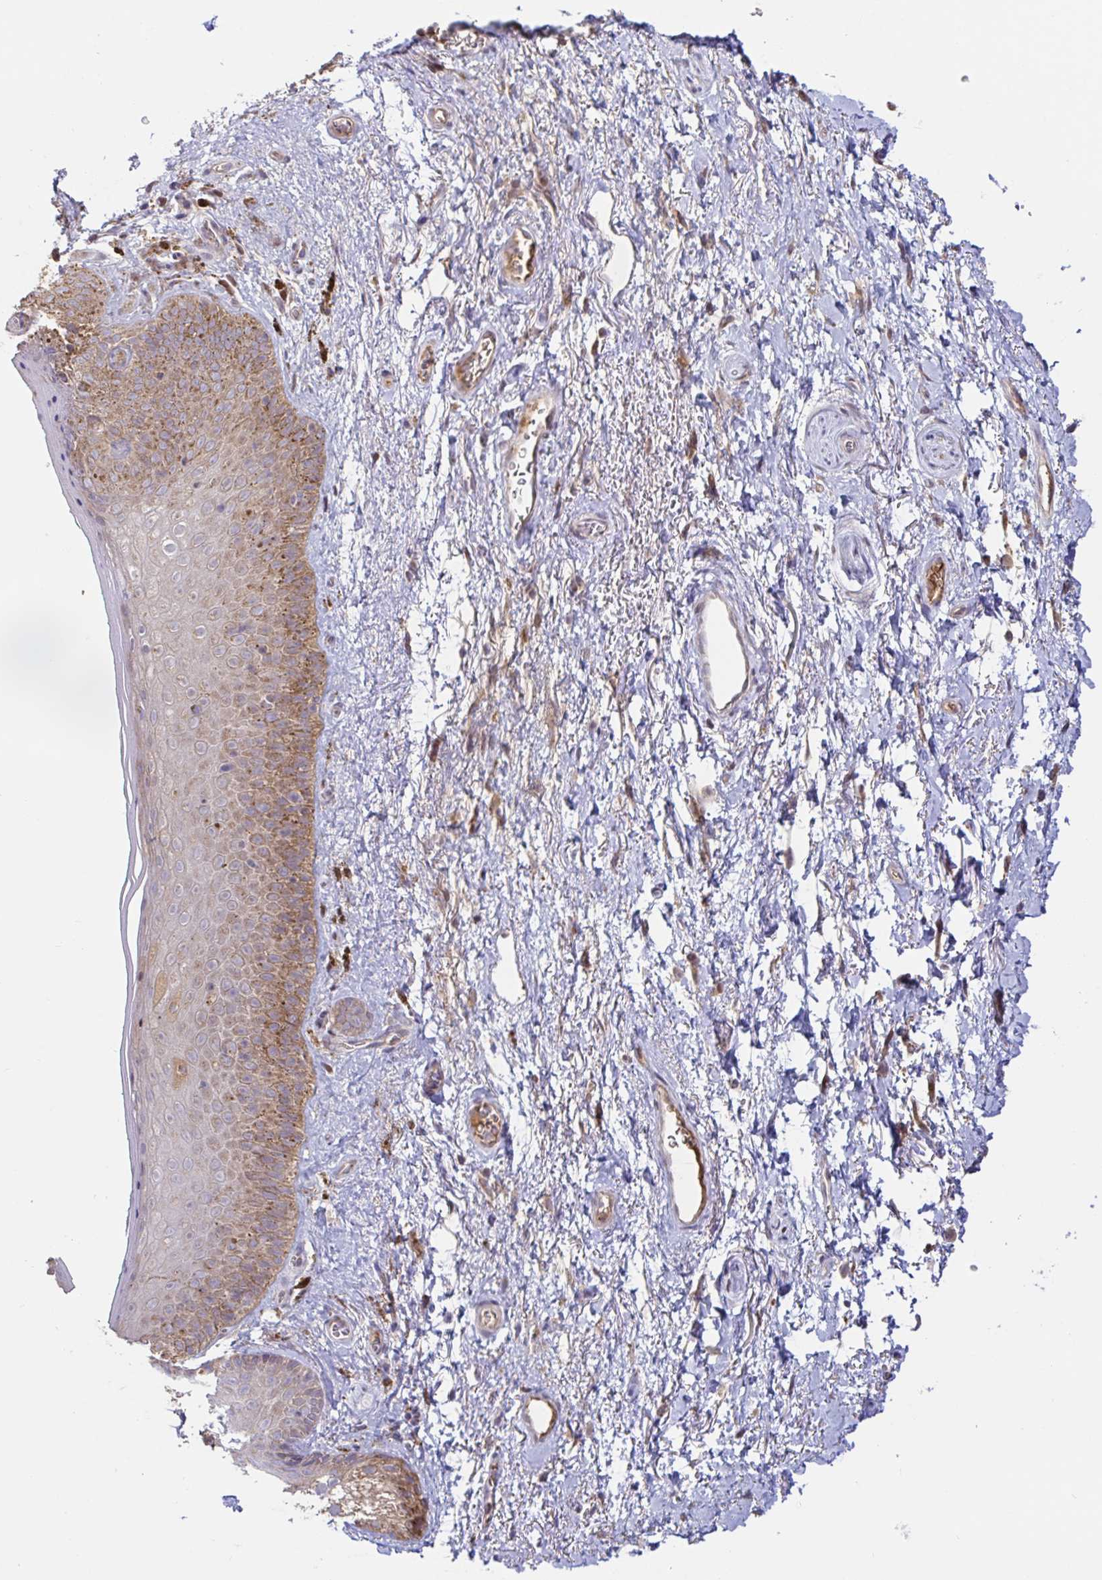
{"staining": {"intensity": "negative", "quantity": "none", "location": "none"}, "tissue": "adipose tissue", "cell_type": "Adipocytes", "image_type": "normal", "snomed": [{"axis": "morphology", "description": "Normal tissue, NOS"}, {"axis": "topography", "description": "Vulva"}, {"axis": "topography", "description": "Peripheral nerve tissue"}], "caption": "Adipocytes show no significant protein positivity in unremarkable adipose tissue.", "gene": "LARP1", "patient": {"sex": "female", "age": 66}}